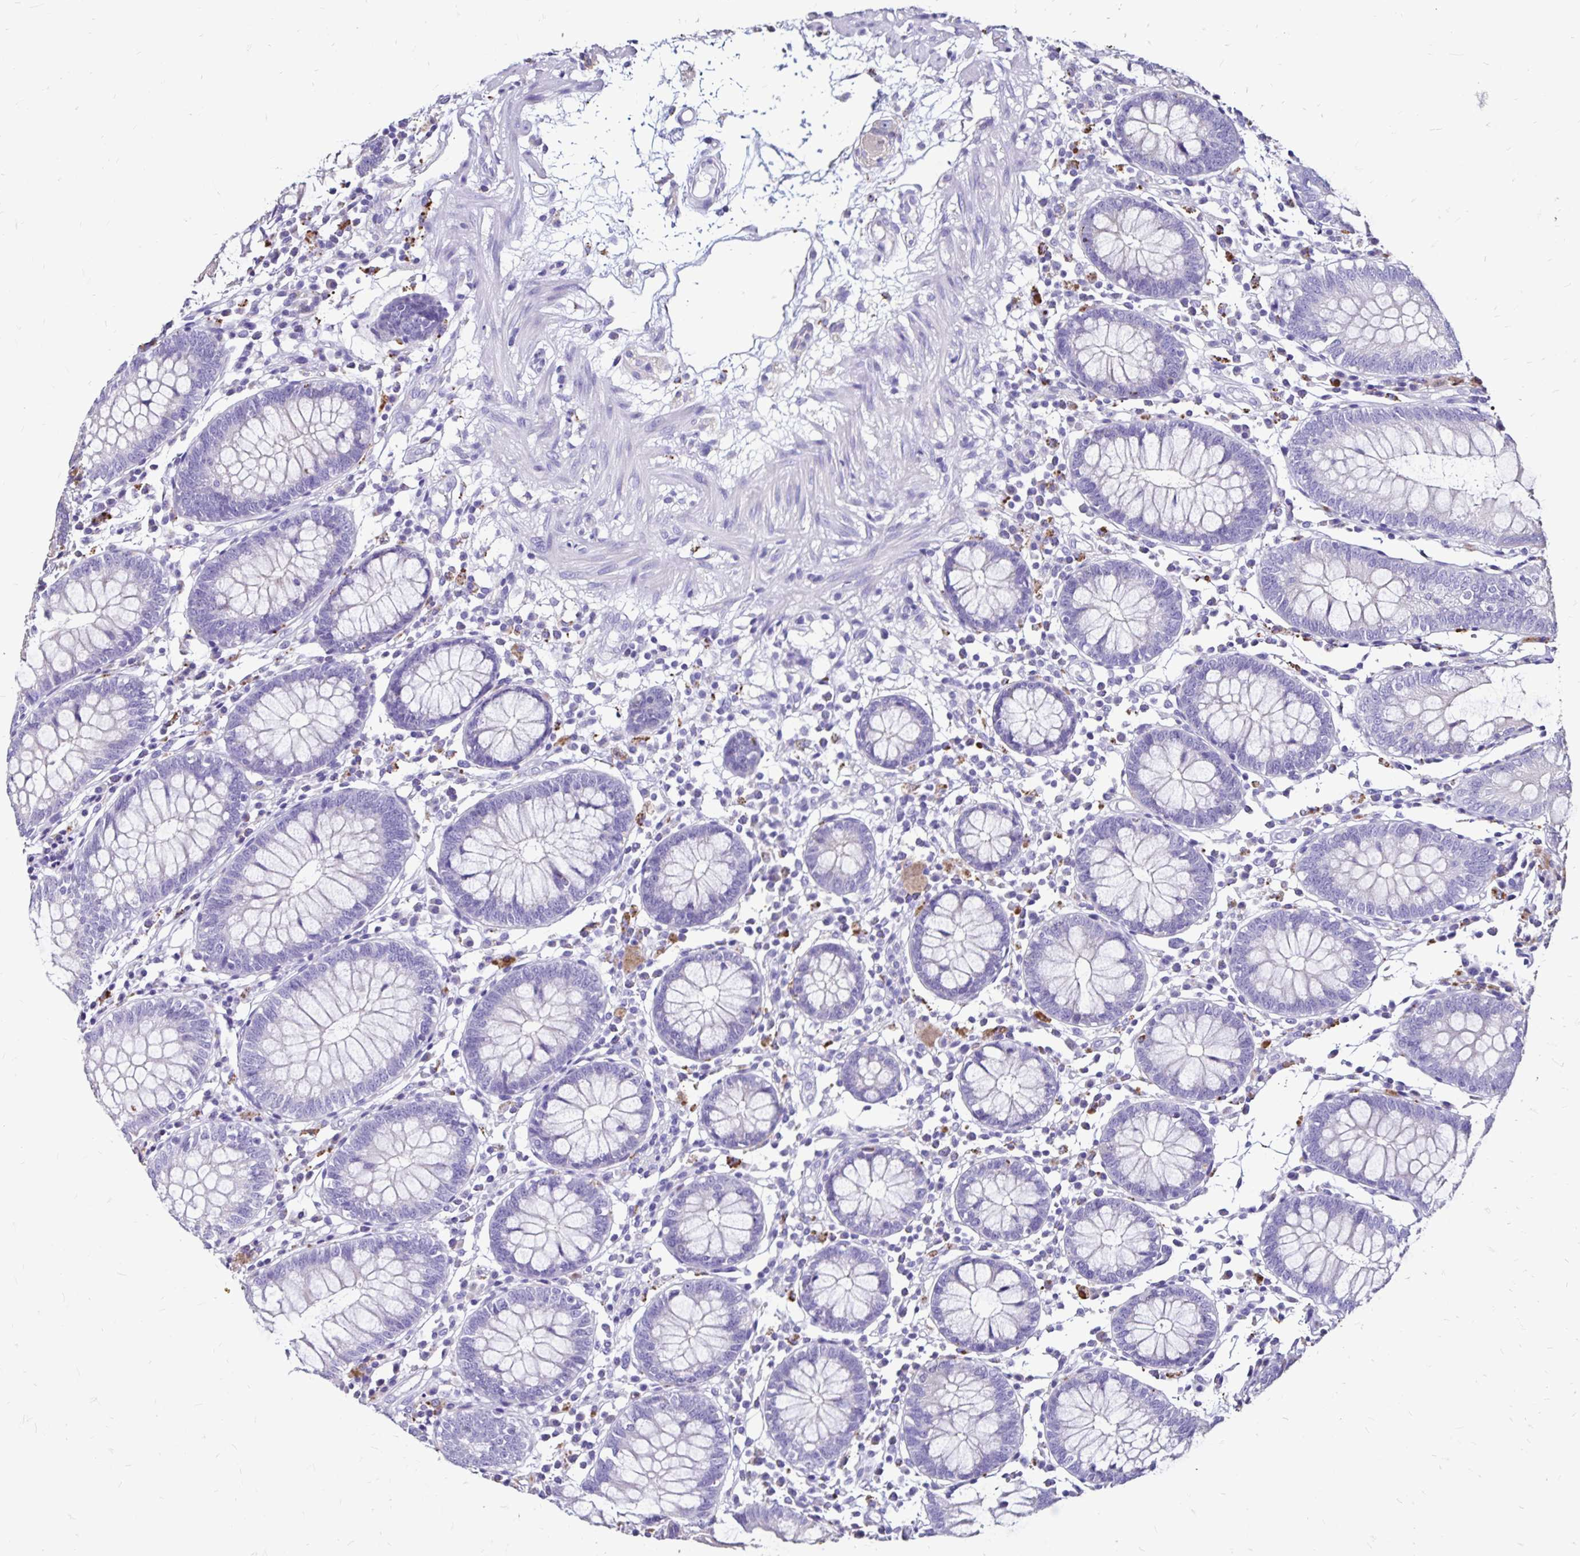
{"staining": {"intensity": "negative", "quantity": "none", "location": "none"}, "tissue": "colon", "cell_type": "Endothelial cells", "image_type": "normal", "snomed": [{"axis": "morphology", "description": "Normal tissue, NOS"}, {"axis": "morphology", "description": "Adenocarcinoma, NOS"}, {"axis": "topography", "description": "Colon"}], "caption": "This is an IHC photomicrograph of unremarkable colon. There is no expression in endothelial cells.", "gene": "EVPL", "patient": {"sex": "male", "age": 83}}